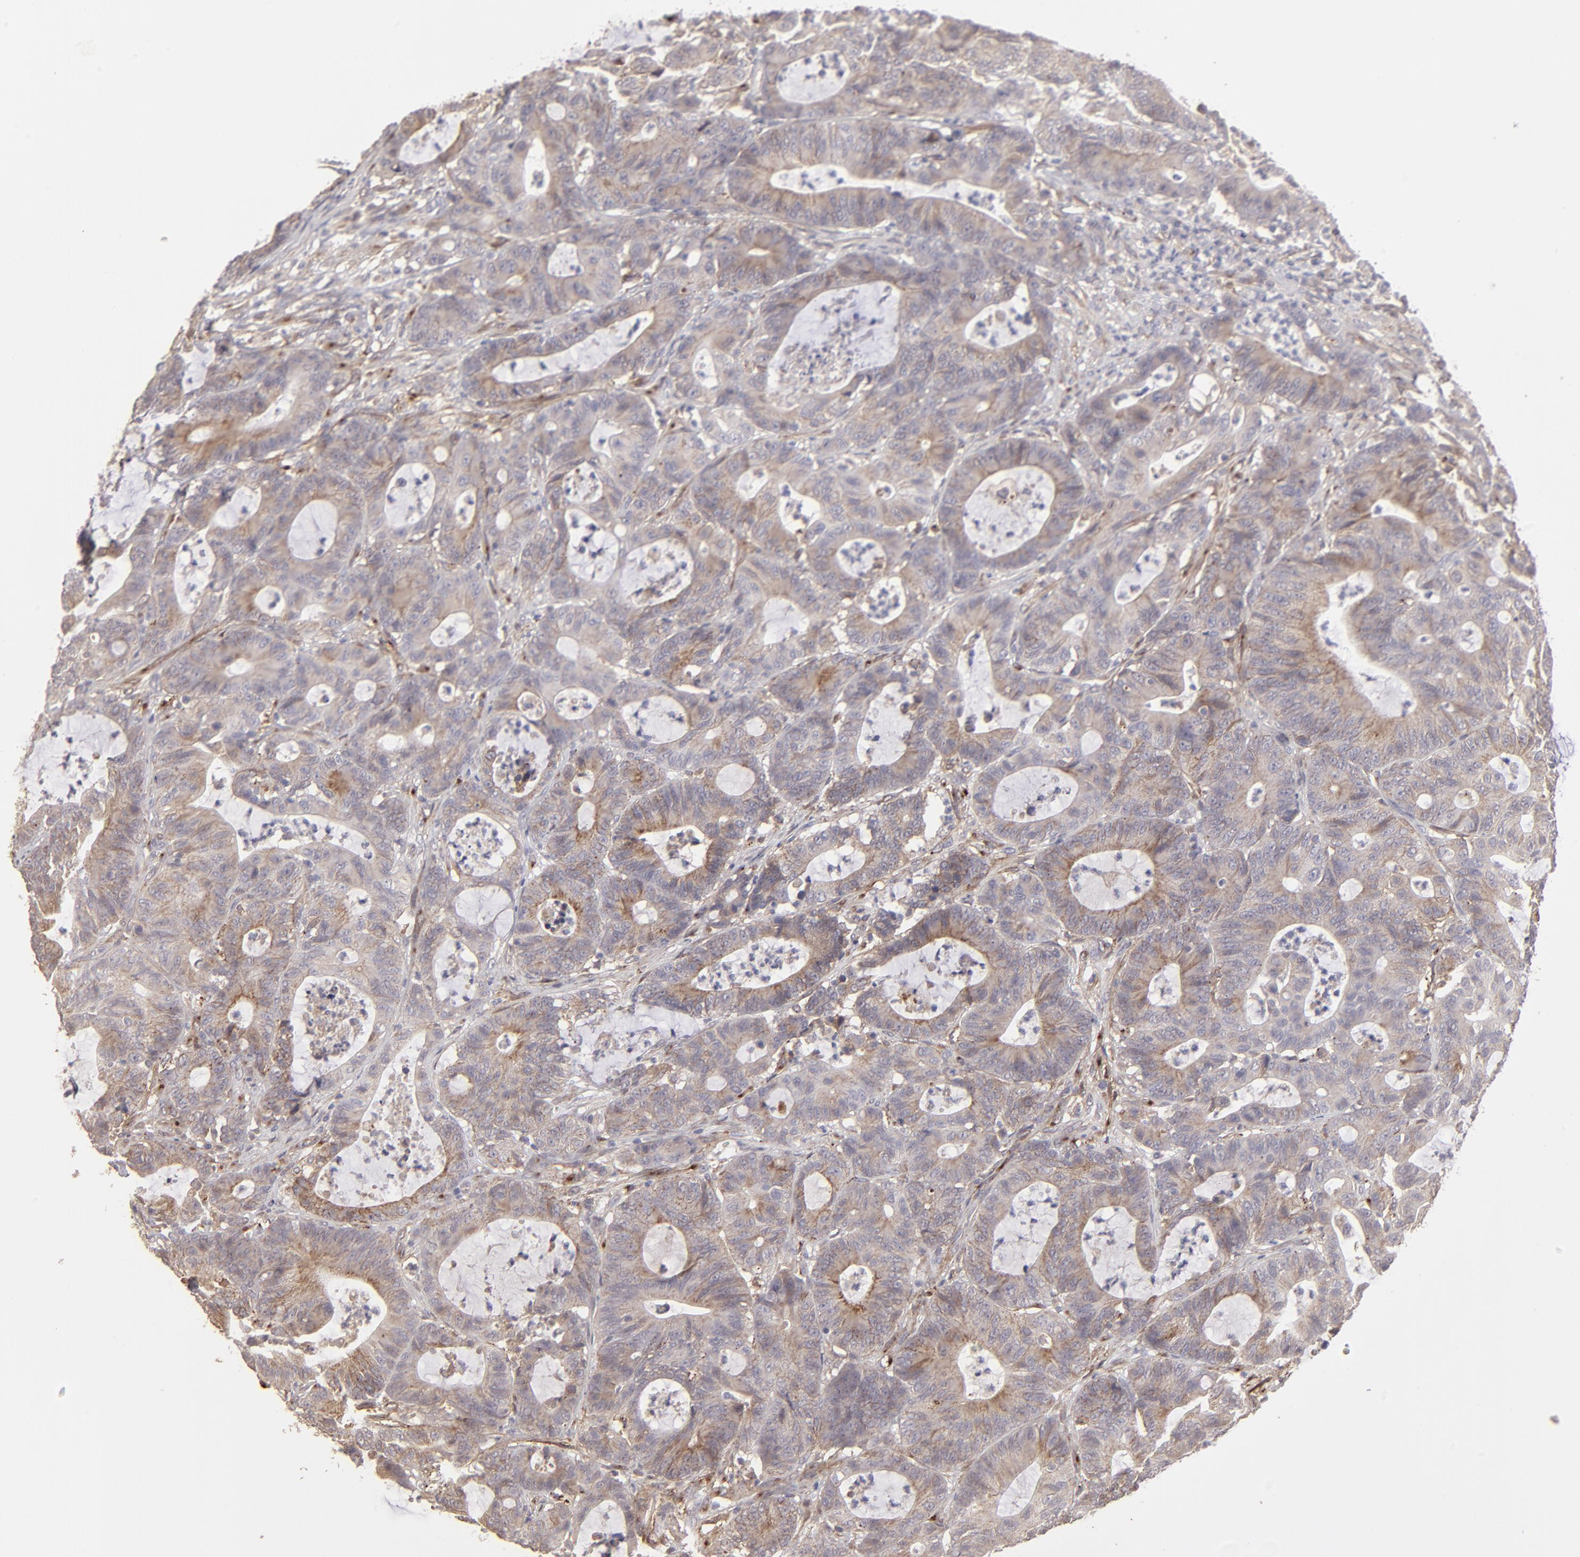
{"staining": {"intensity": "moderate", "quantity": "25%-75%", "location": "cytoplasmic/membranous"}, "tissue": "colorectal cancer", "cell_type": "Tumor cells", "image_type": "cancer", "snomed": [{"axis": "morphology", "description": "Adenocarcinoma, NOS"}, {"axis": "topography", "description": "Colon"}], "caption": "Human adenocarcinoma (colorectal) stained for a protein (brown) reveals moderate cytoplasmic/membranous positive expression in about 25%-75% of tumor cells.", "gene": "ITGB5", "patient": {"sex": "female", "age": 84}}